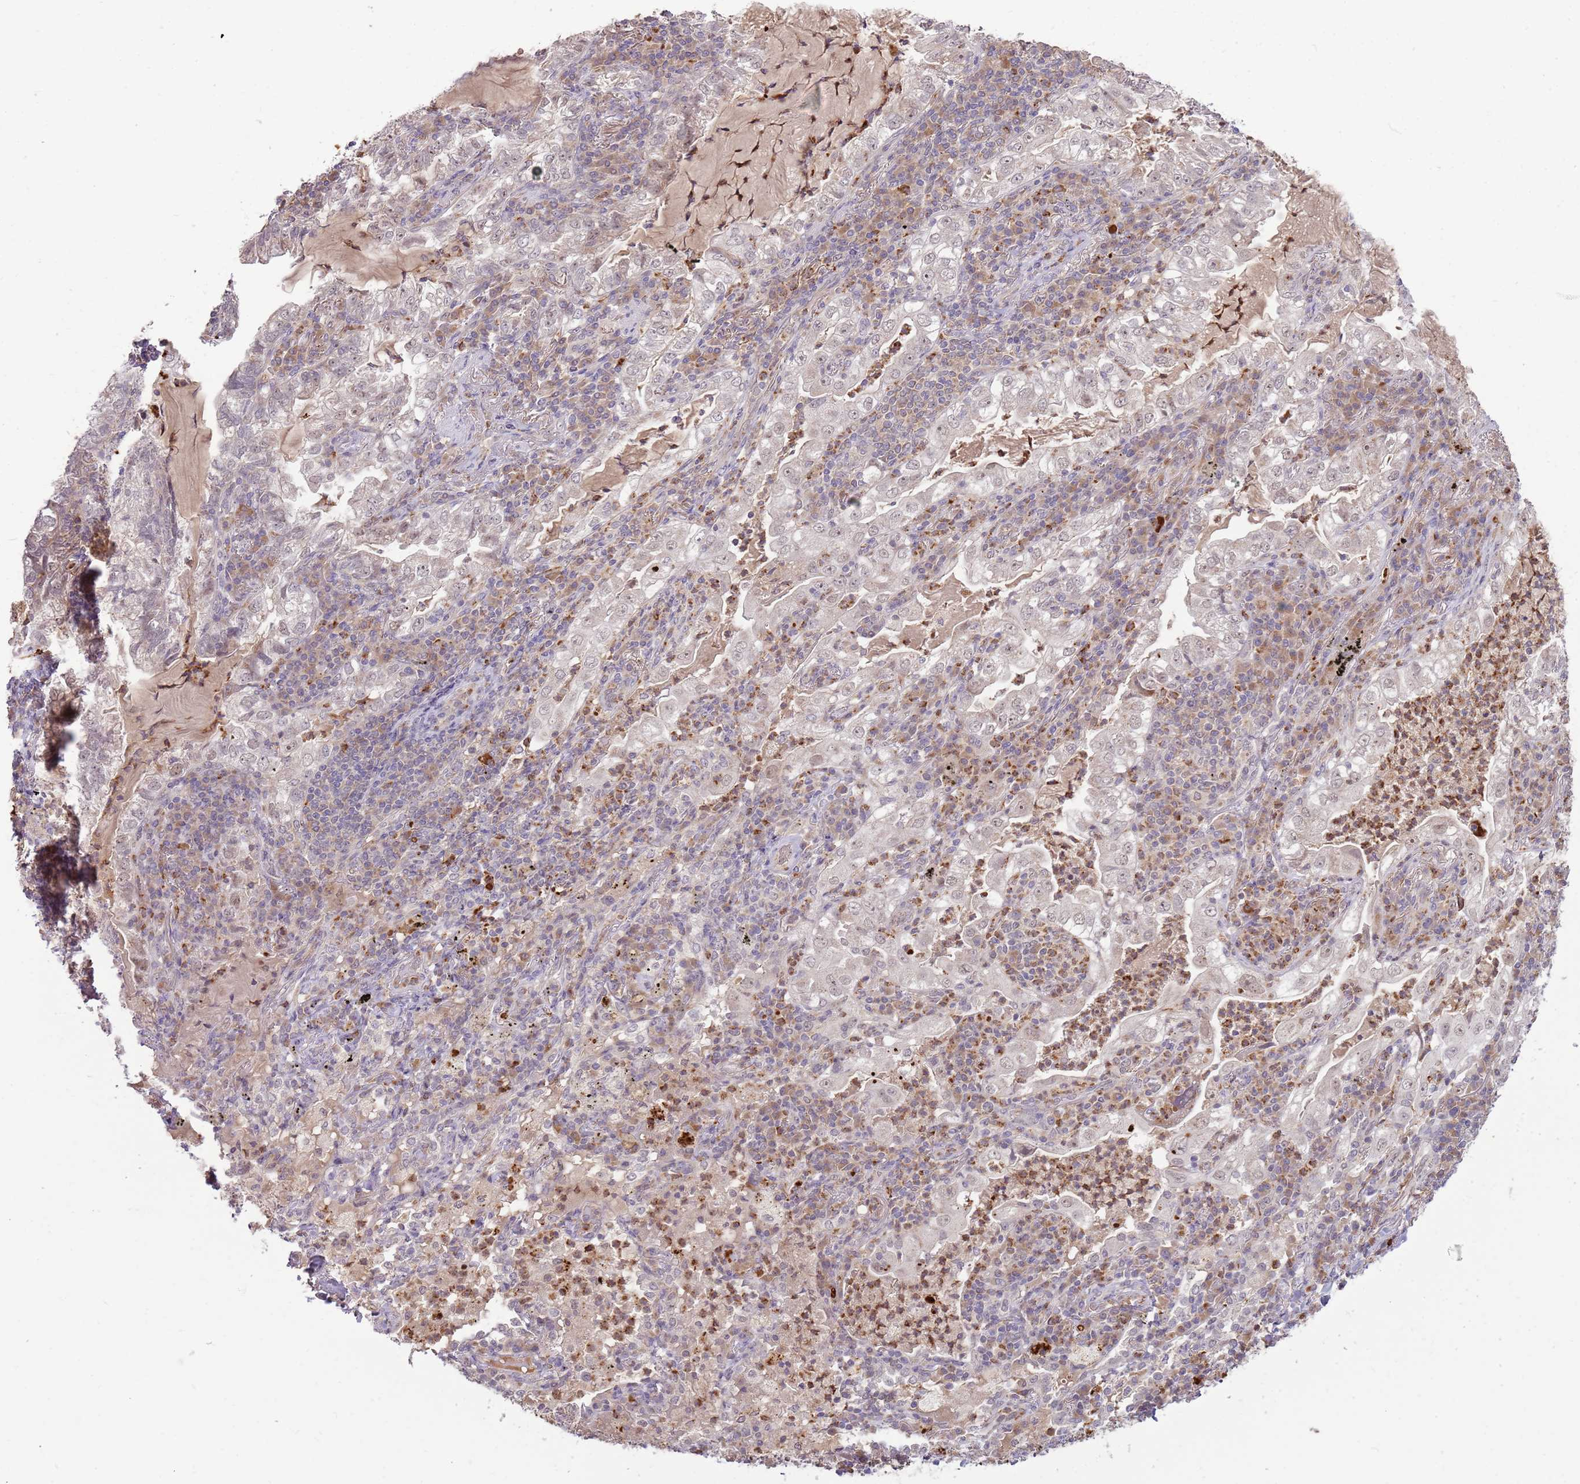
{"staining": {"intensity": "negative", "quantity": "none", "location": "none"}, "tissue": "lung cancer", "cell_type": "Tumor cells", "image_type": "cancer", "snomed": [{"axis": "morphology", "description": "Adenocarcinoma, NOS"}, {"axis": "topography", "description": "Lung"}], "caption": "Tumor cells show no significant protein positivity in lung cancer (adenocarcinoma). (Stains: DAB (3,3'-diaminobenzidine) IHC with hematoxylin counter stain, Microscopy: brightfield microscopy at high magnification).", "gene": "NBPF6", "patient": {"sex": "female", "age": 73}}